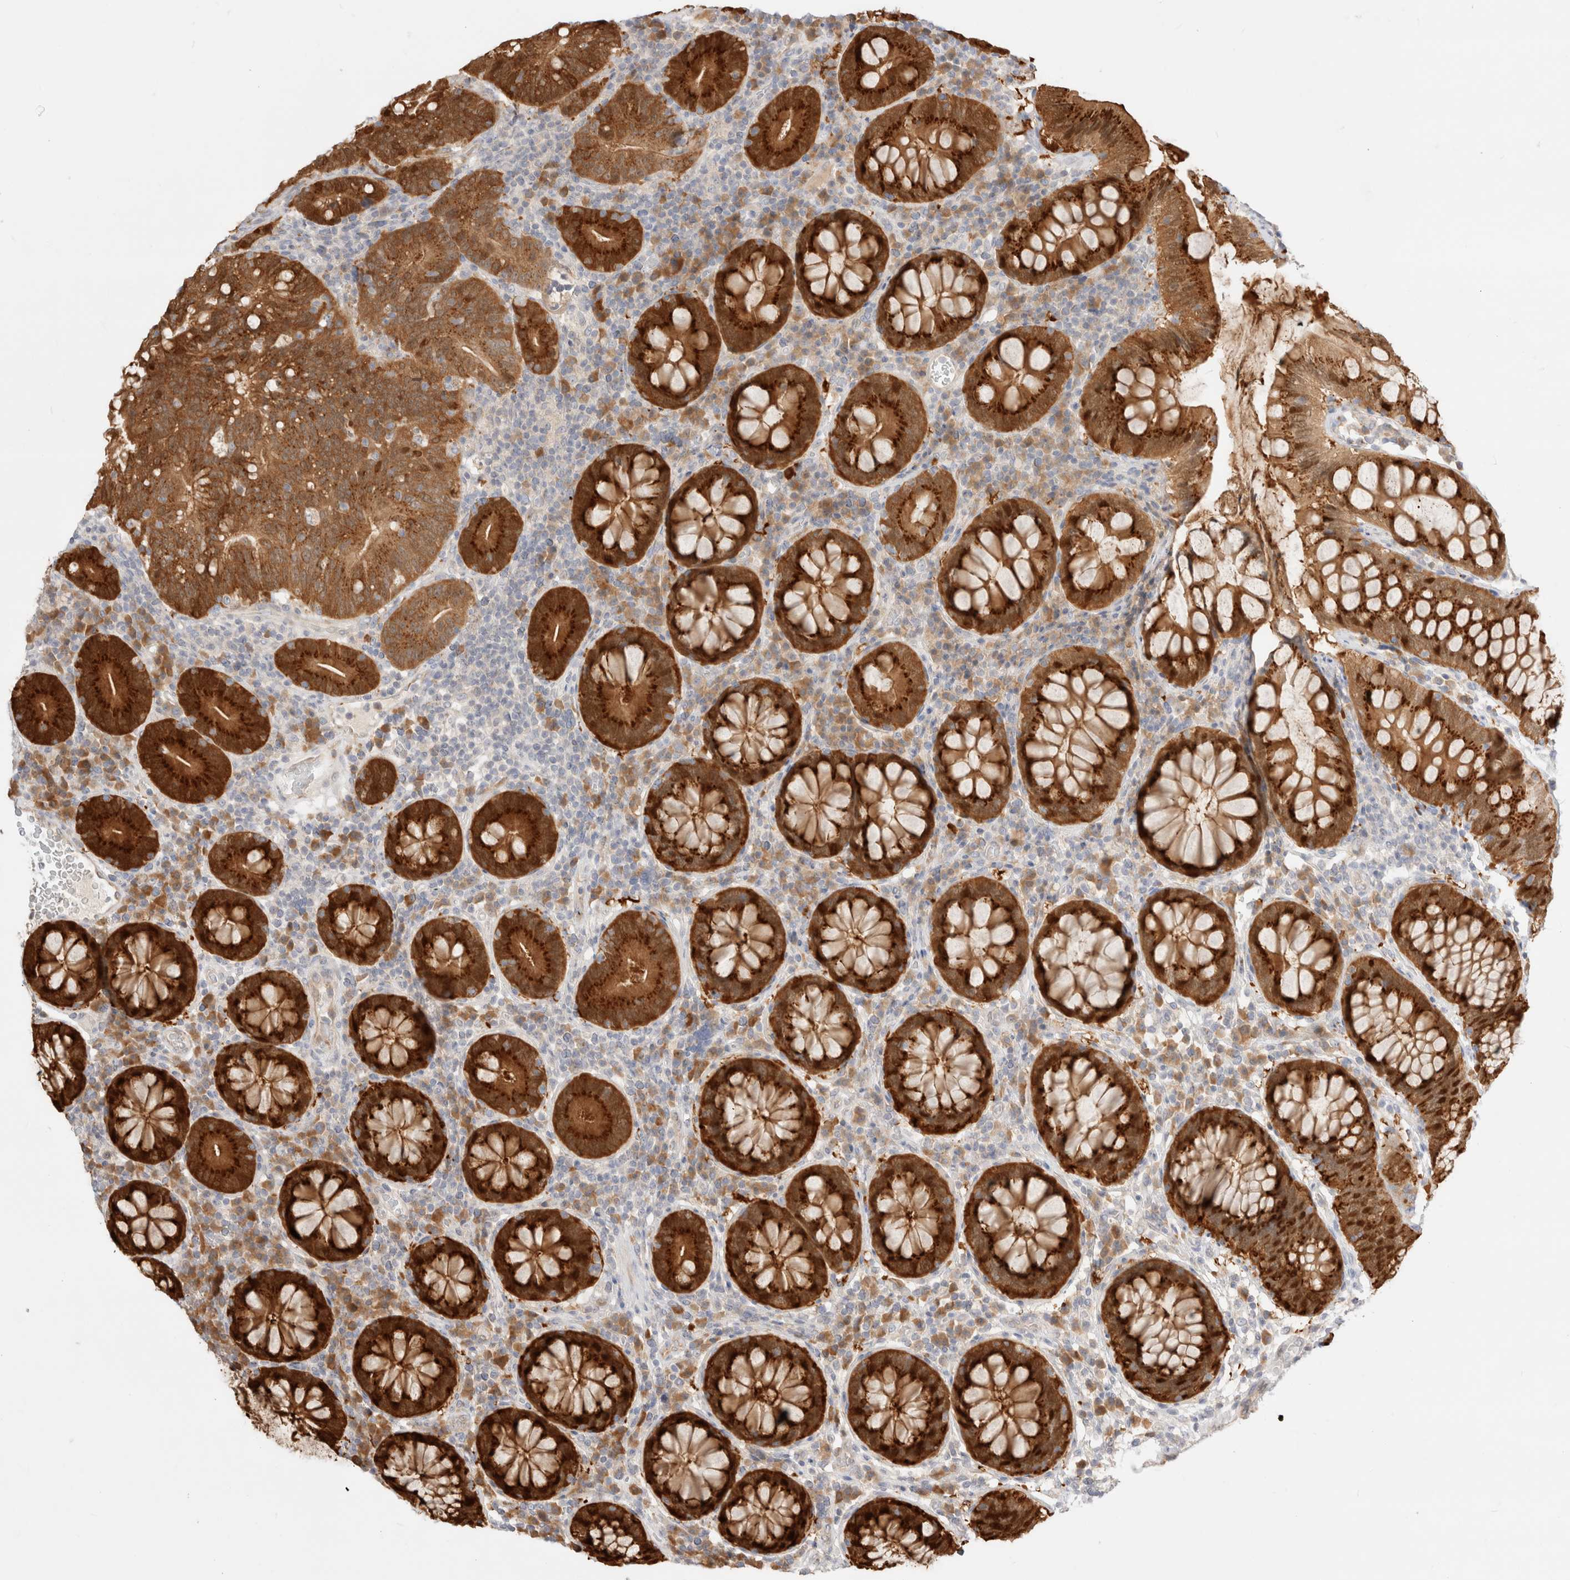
{"staining": {"intensity": "strong", "quantity": ">75%", "location": "cytoplasmic/membranous,nuclear"}, "tissue": "colorectal cancer", "cell_type": "Tumor cells", "image_type": "cancer", "snomed": [{"axis": "morphology", "description": "Adenocarcinoma, NOS"}, {"axis": "topography", "description": "Colon"}], "caption": "An image of colorectal cancer stained for a protein exhibits strong cytoplasmic/membranous and nuclear brown staining in tumor cells.", "gene": "EFCAB13", "patient": {"sex": "female", "age": 66}}